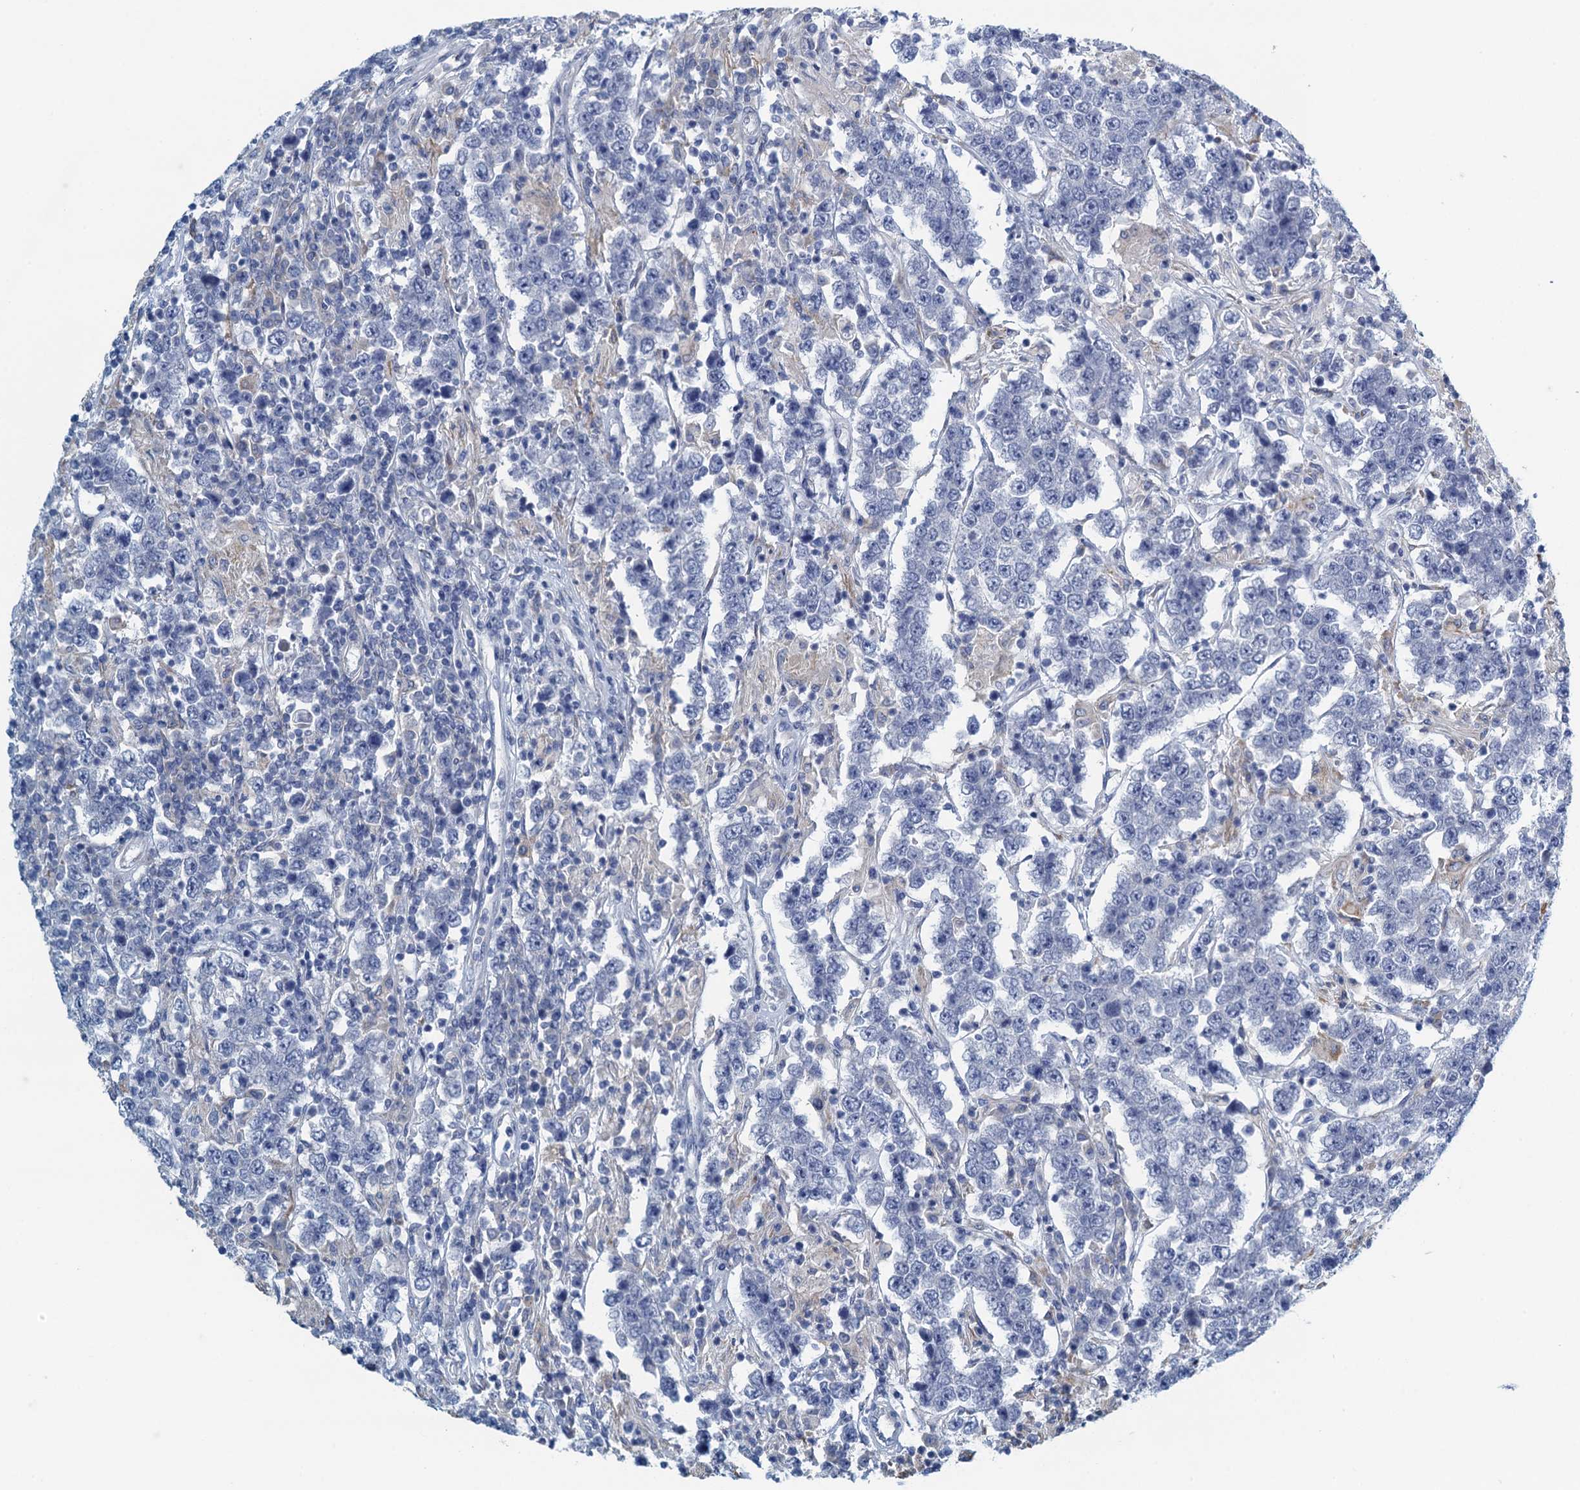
{"staining": {"intensity": "negative", "quantity": "none", "location": "none"}, "tissue": "testis cancer", "cell_type": "Tumor cells", "image_type": "cancer", "snomed": [{"axis": "morphology", "description": "Normal tissue, NOS"}, {"axis": "morphology", "description": "Urothelial carcinoma, High grade"}, {"axis": "morphology", "description": "Seminoma, NOS"}, {"axis": "morphology", "description": "Carcinoma, Embryonal, NOS"}, {"axis": "topography", "description": "Urinary bladder"}, {"axis": "topography", "description": "Testis"}], "caption": "The immunohistochemistry (IHC) histopathology image has no significant expression in tumor cells of testis cancer tissue. The staining was performed using DAB (3,3'-diaminobenzidine) to visualize the protein expression in brown, while the nuclei were stained in blue with hematoxylin (Magnification: 20x).", "gene": "C10orf88", "patient": {"sex": "male", "age": 41}}